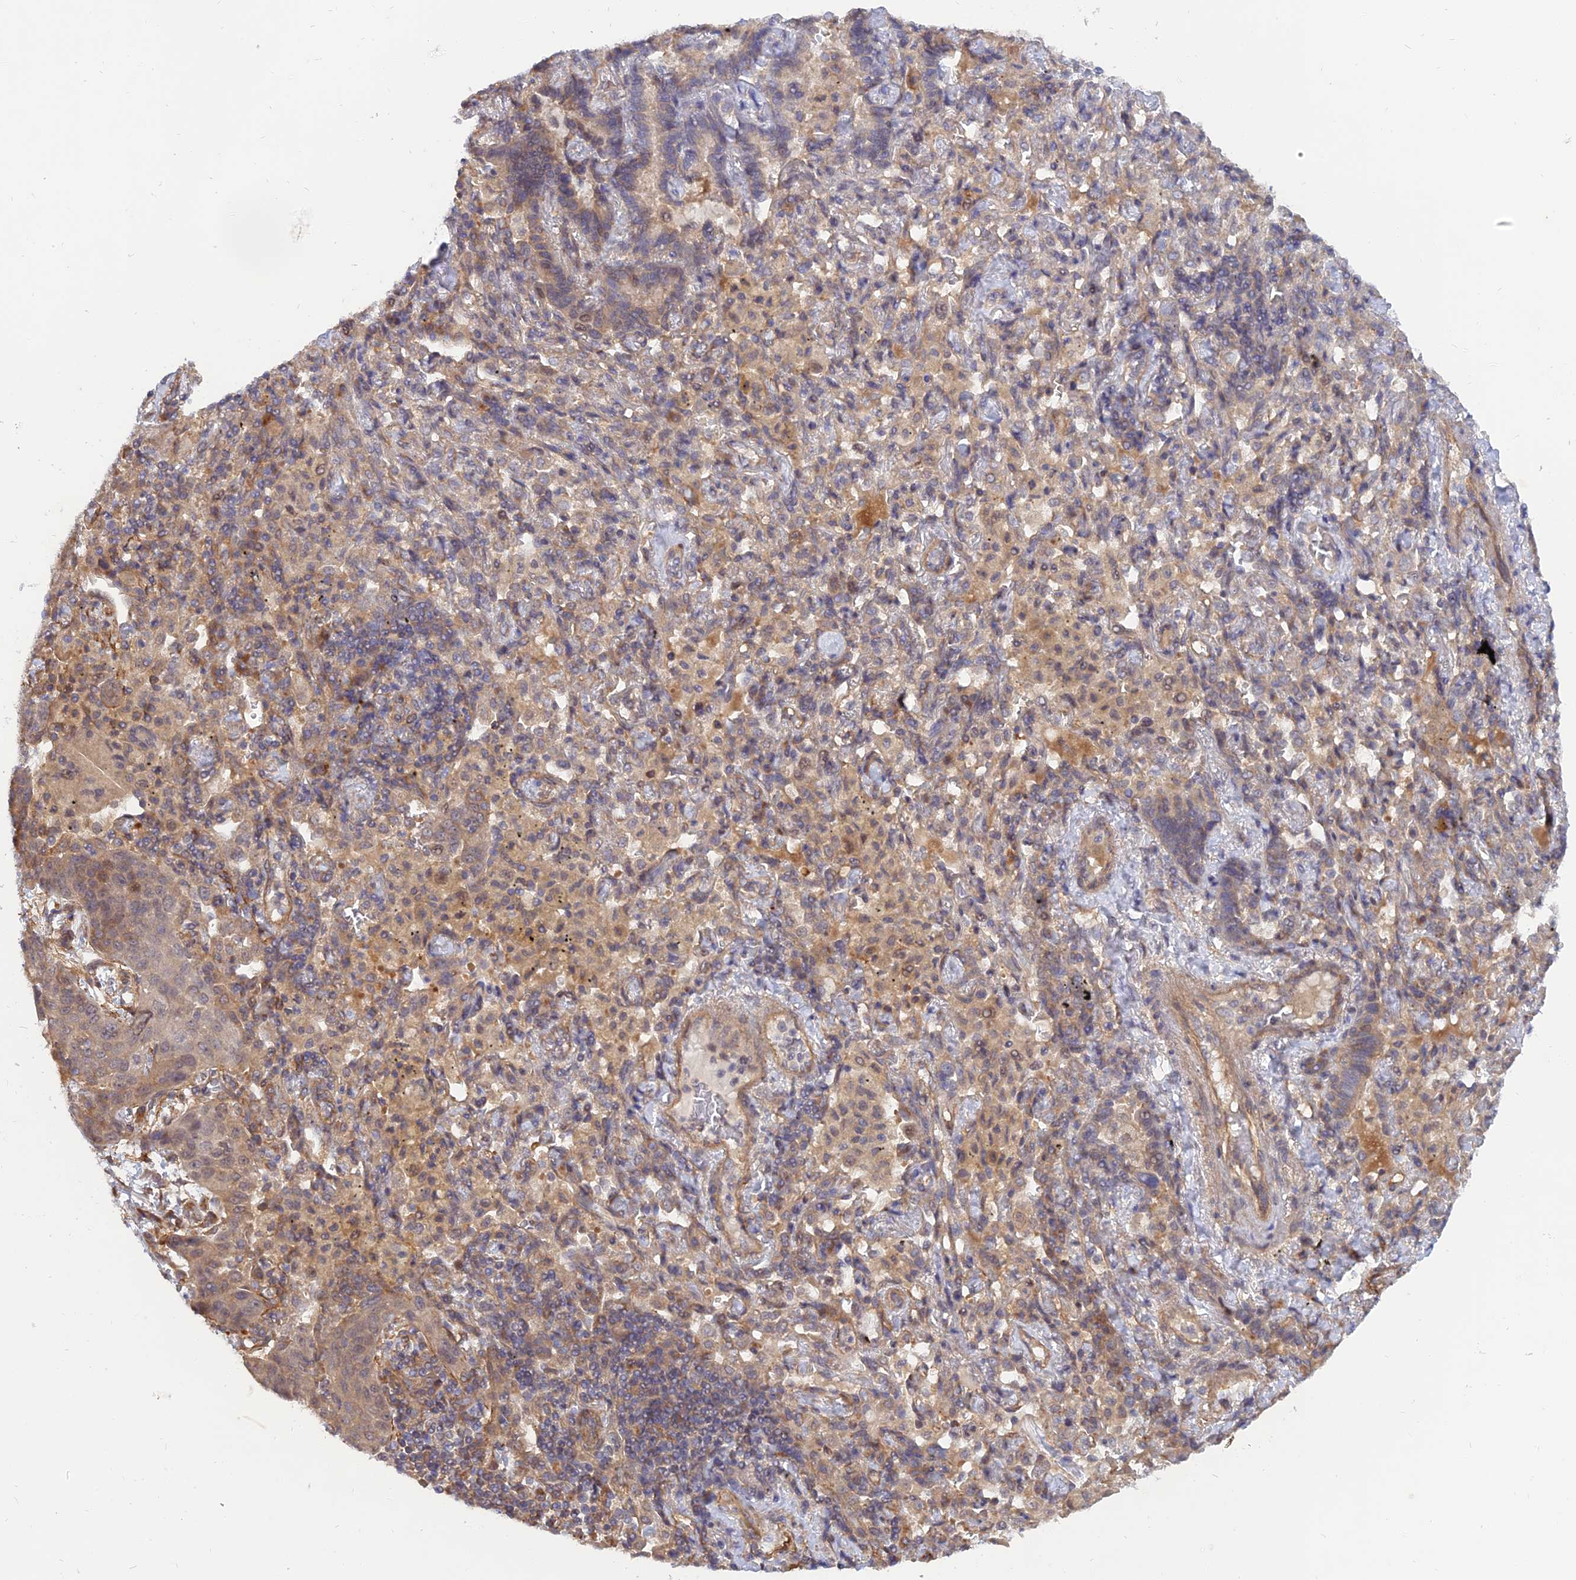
{"staining": {"intensity": "moderate", "quantity": "<25%", "location": "cytoplasmic/membranous"}, "tissue": "lung cancer", "cell_type": "Tumor cells", "image_type": "cancer", "snomed": [{"axis": "morphology", "description": "Squamous cell carcinoma, NOS"}, {"axis": "topography", "description": "Lung"}], "caption": "This photomicrograph displays immunohistochemistry (IHC) staining of human lung cancer, with low moderate cytoplasmic/membranous staining in about <25% of tumor cells.", "gene": "WDR41", "patient": {"sex": "female", "age": 70}}